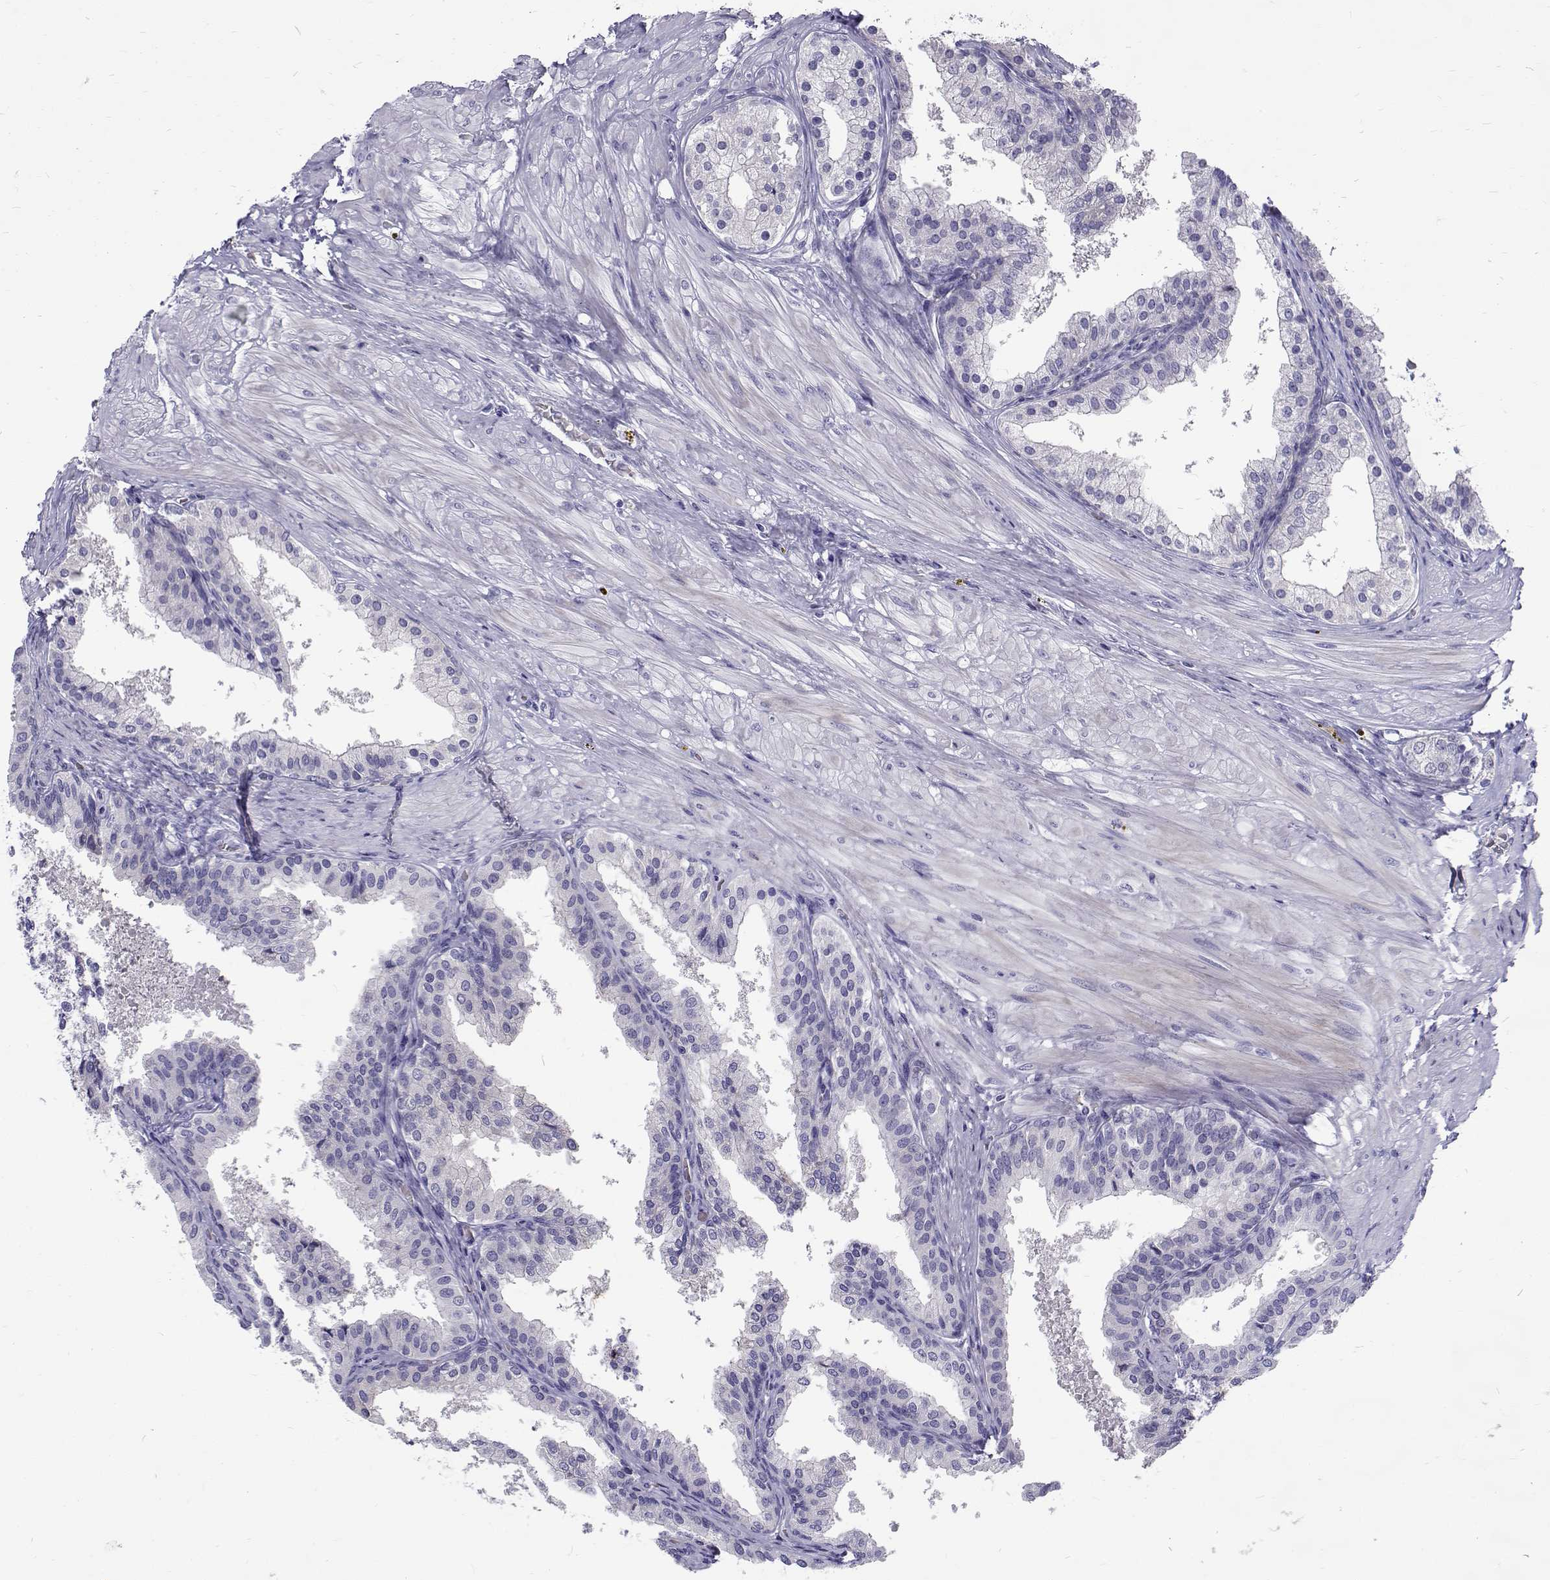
{"staining": {"intensity": "negative", "quantity": "none", "location": "none"}, "tissue": "prostate cancer", "cell_type": "Tumor cells", "image_type": "cancer", "snomed": [{"axis": "morphology", "description": "Adenocarcinoma, Low grade"}, {"axis": "topography", "description": "Prostate"}], "caption": "Photomicrograph shows no significant protein expression in tumor cells of prostate cancer.", "gene": "IGSF1", "patient": {"sex": "male", "age": 56}}